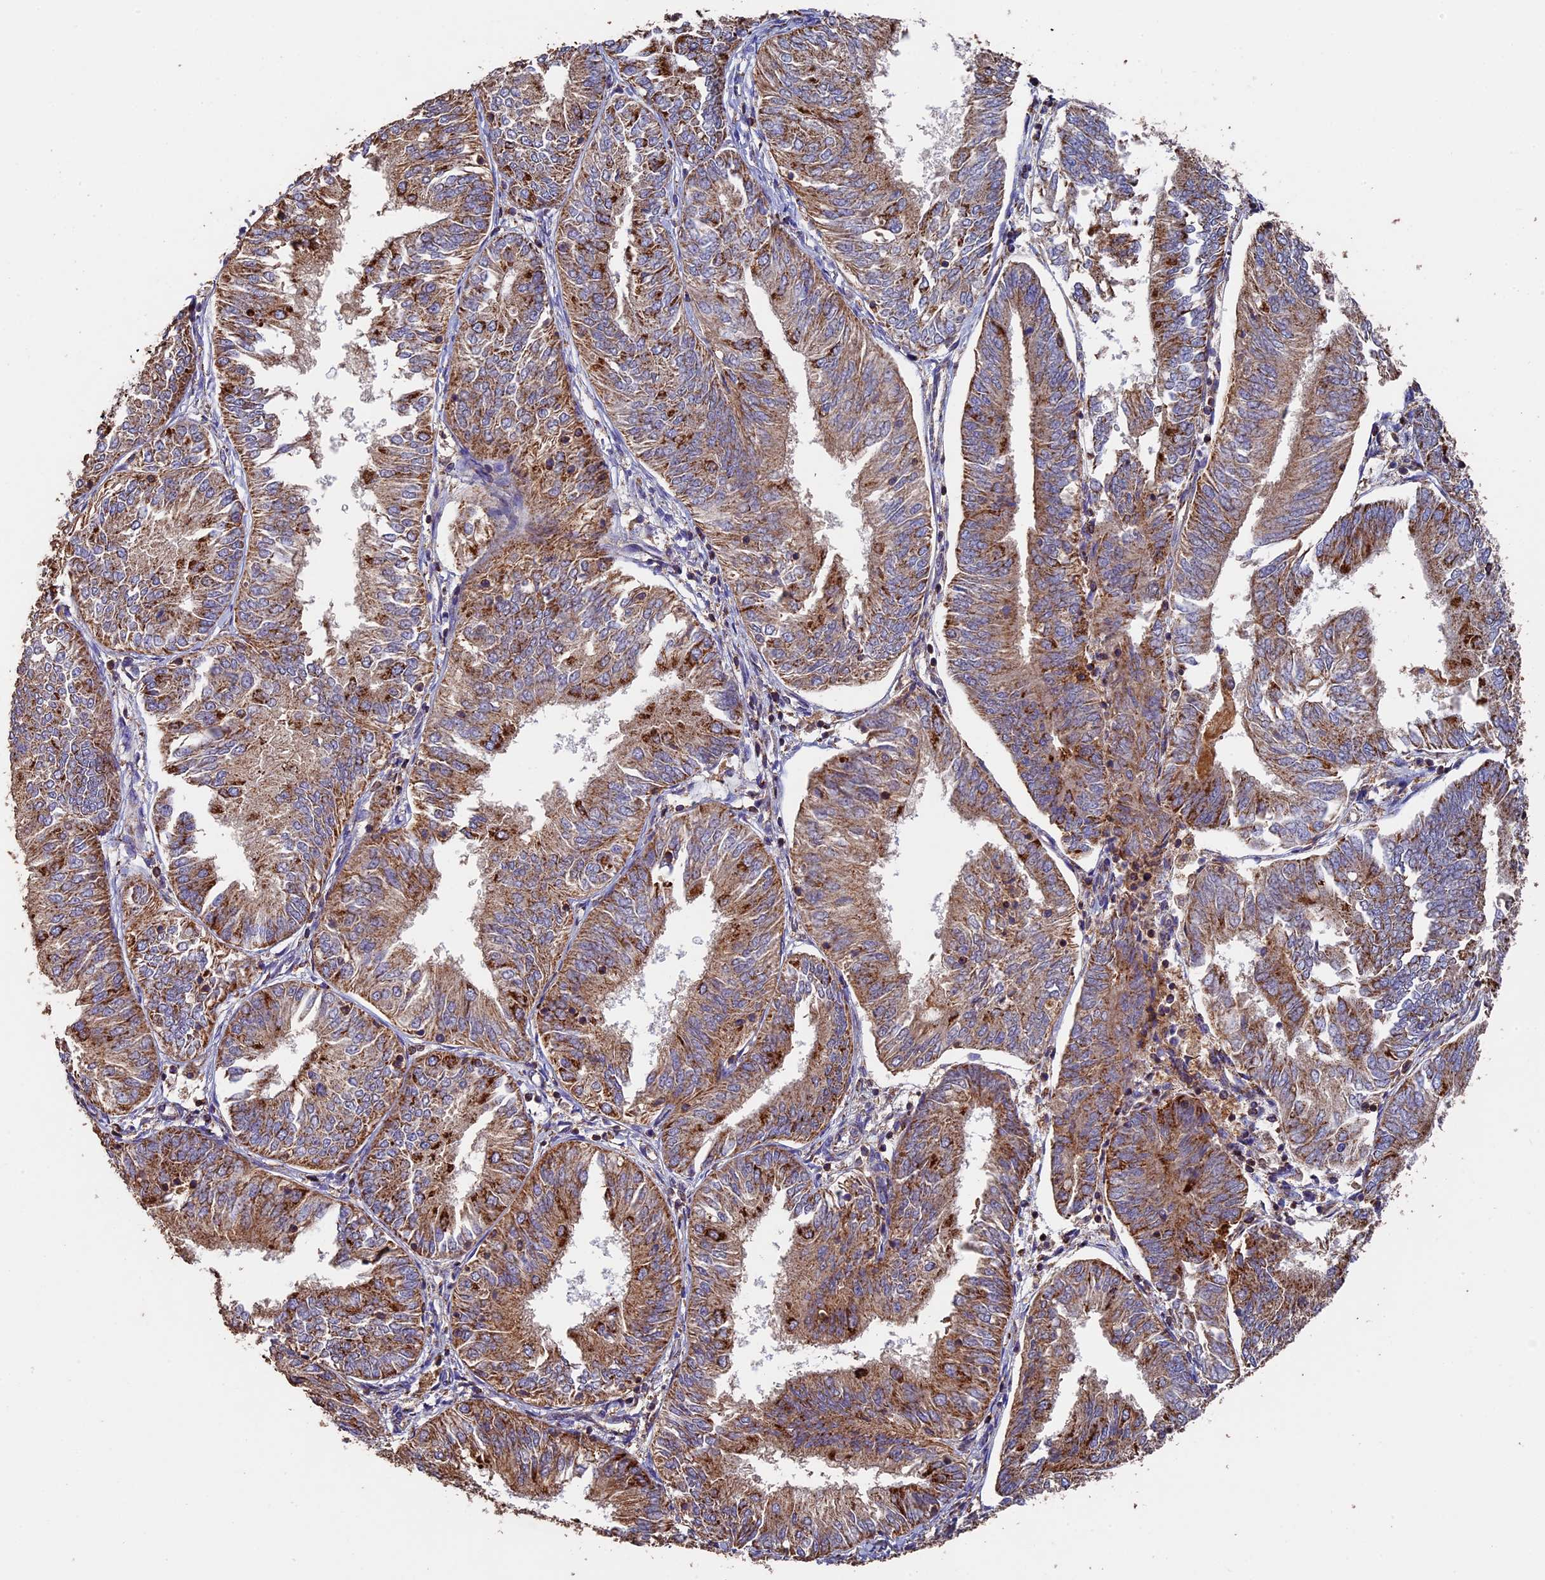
{"staining": {"intensity": "moderate", "quantity": ">75%", "location": "cytoplasmic/membranous"}, "tissue": "endometrial cancer", "cell_type": "Tumor cells", "image_type": "cancer", "snomed": [{"axis": "morphology", "description": "Adenocarcinoma, NOS"}, {"axis": "topography", "description": "Endometrium"}], "caption": "There is medium levels of moderate cytoplasmic/membranous expression in tumor cells of endometrial adenocarcinoma, as demonstrated by immunohistochemical staining (brown color).", "gene": "ADAT1", "patient": {"sex": "female", "age": 58}}